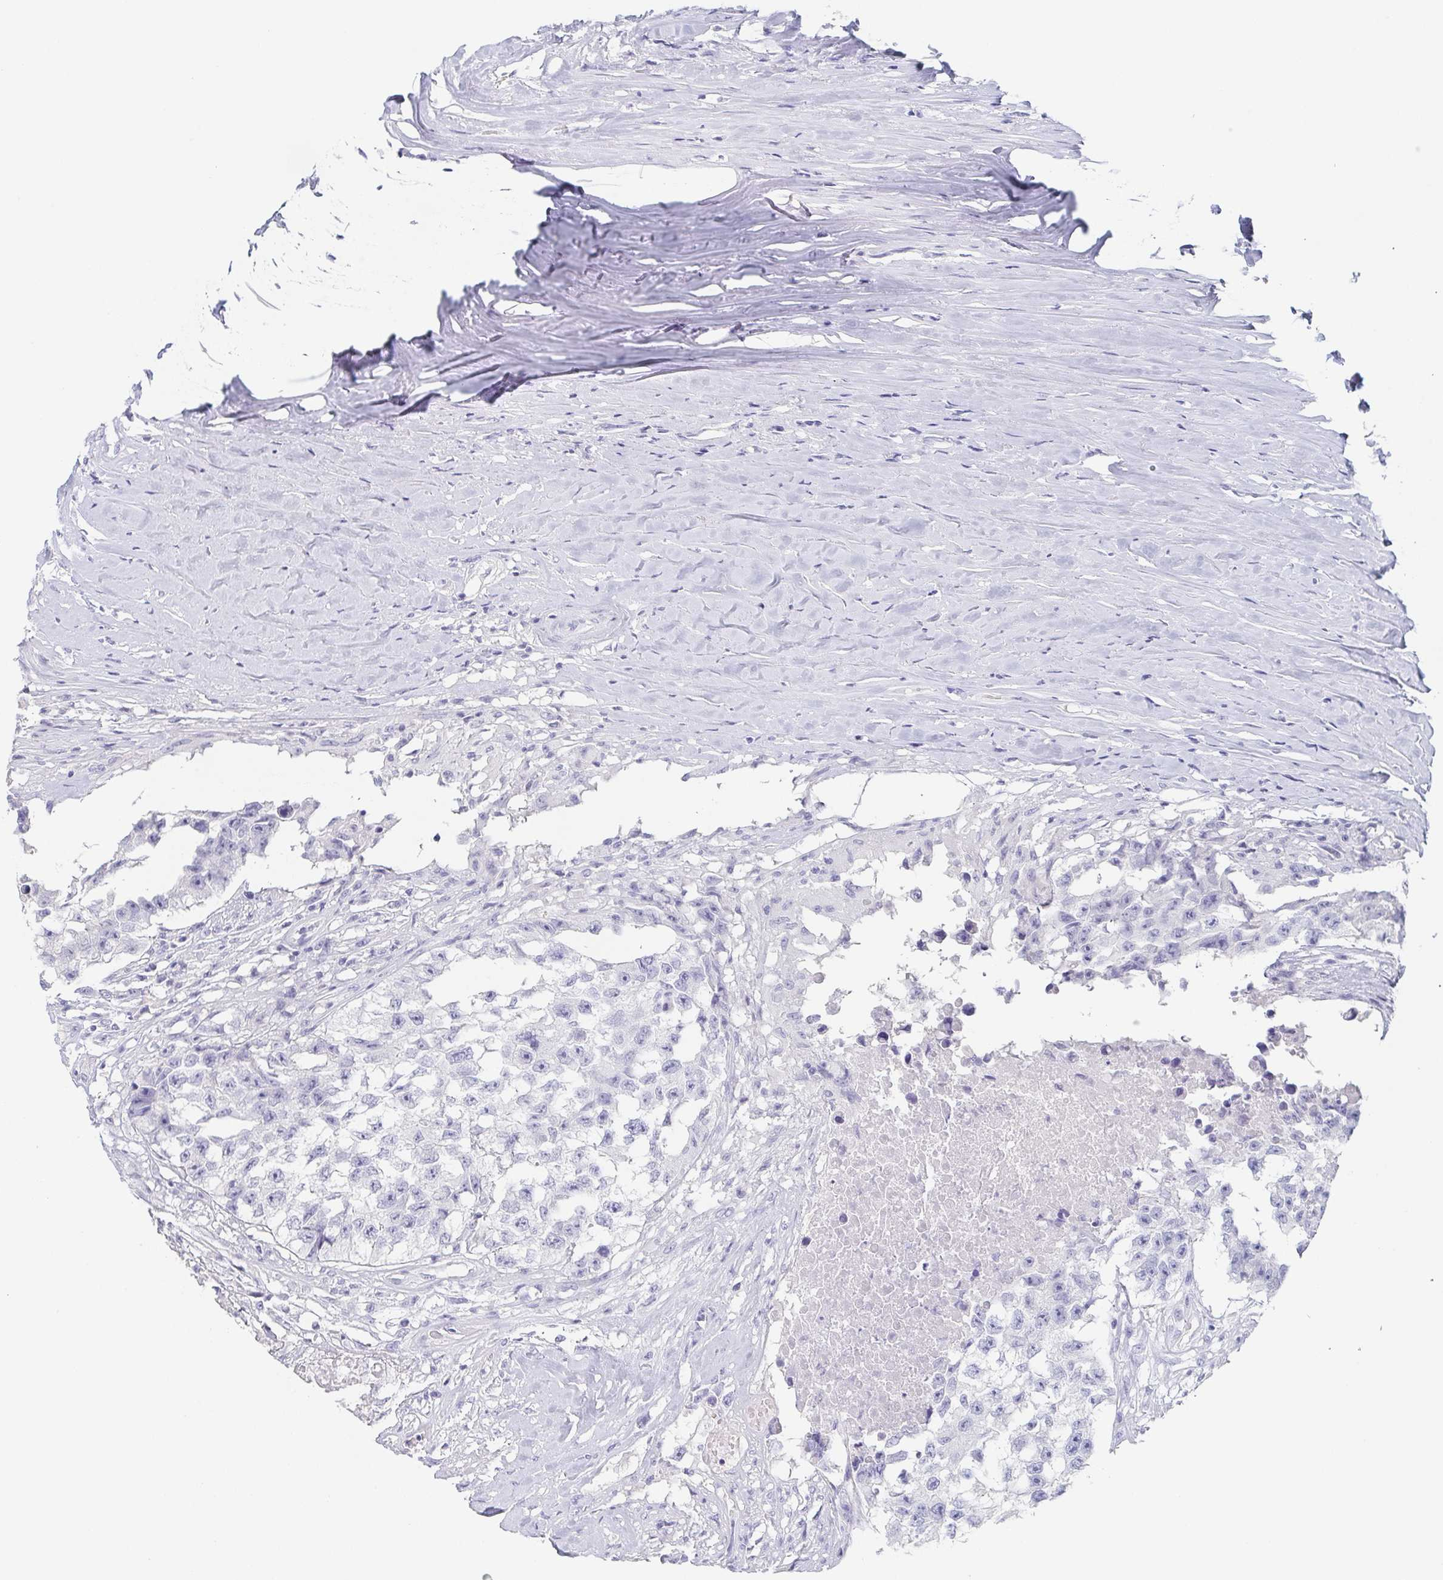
{"staining": {"intensity": "negative", "quantity": "none", "location": "none"}, "tissue": "testis cancer", "cell_type": "Tumor cells", "image_type": "cancer", "snomed": [{"axis": "morphology", "description": "Carcinoma, Embryonal, NOS"}, {"axis": "topography", "description": "Testis"}], "caption": "Tumor cells are negative for brown protein staining in embryonal carcinoma (testis). (Brightfield microscopy of DAB immunohistochemistry at high magnification).", "gene": "ITLN1", "patient": {"sex": "male", "age": 83}}